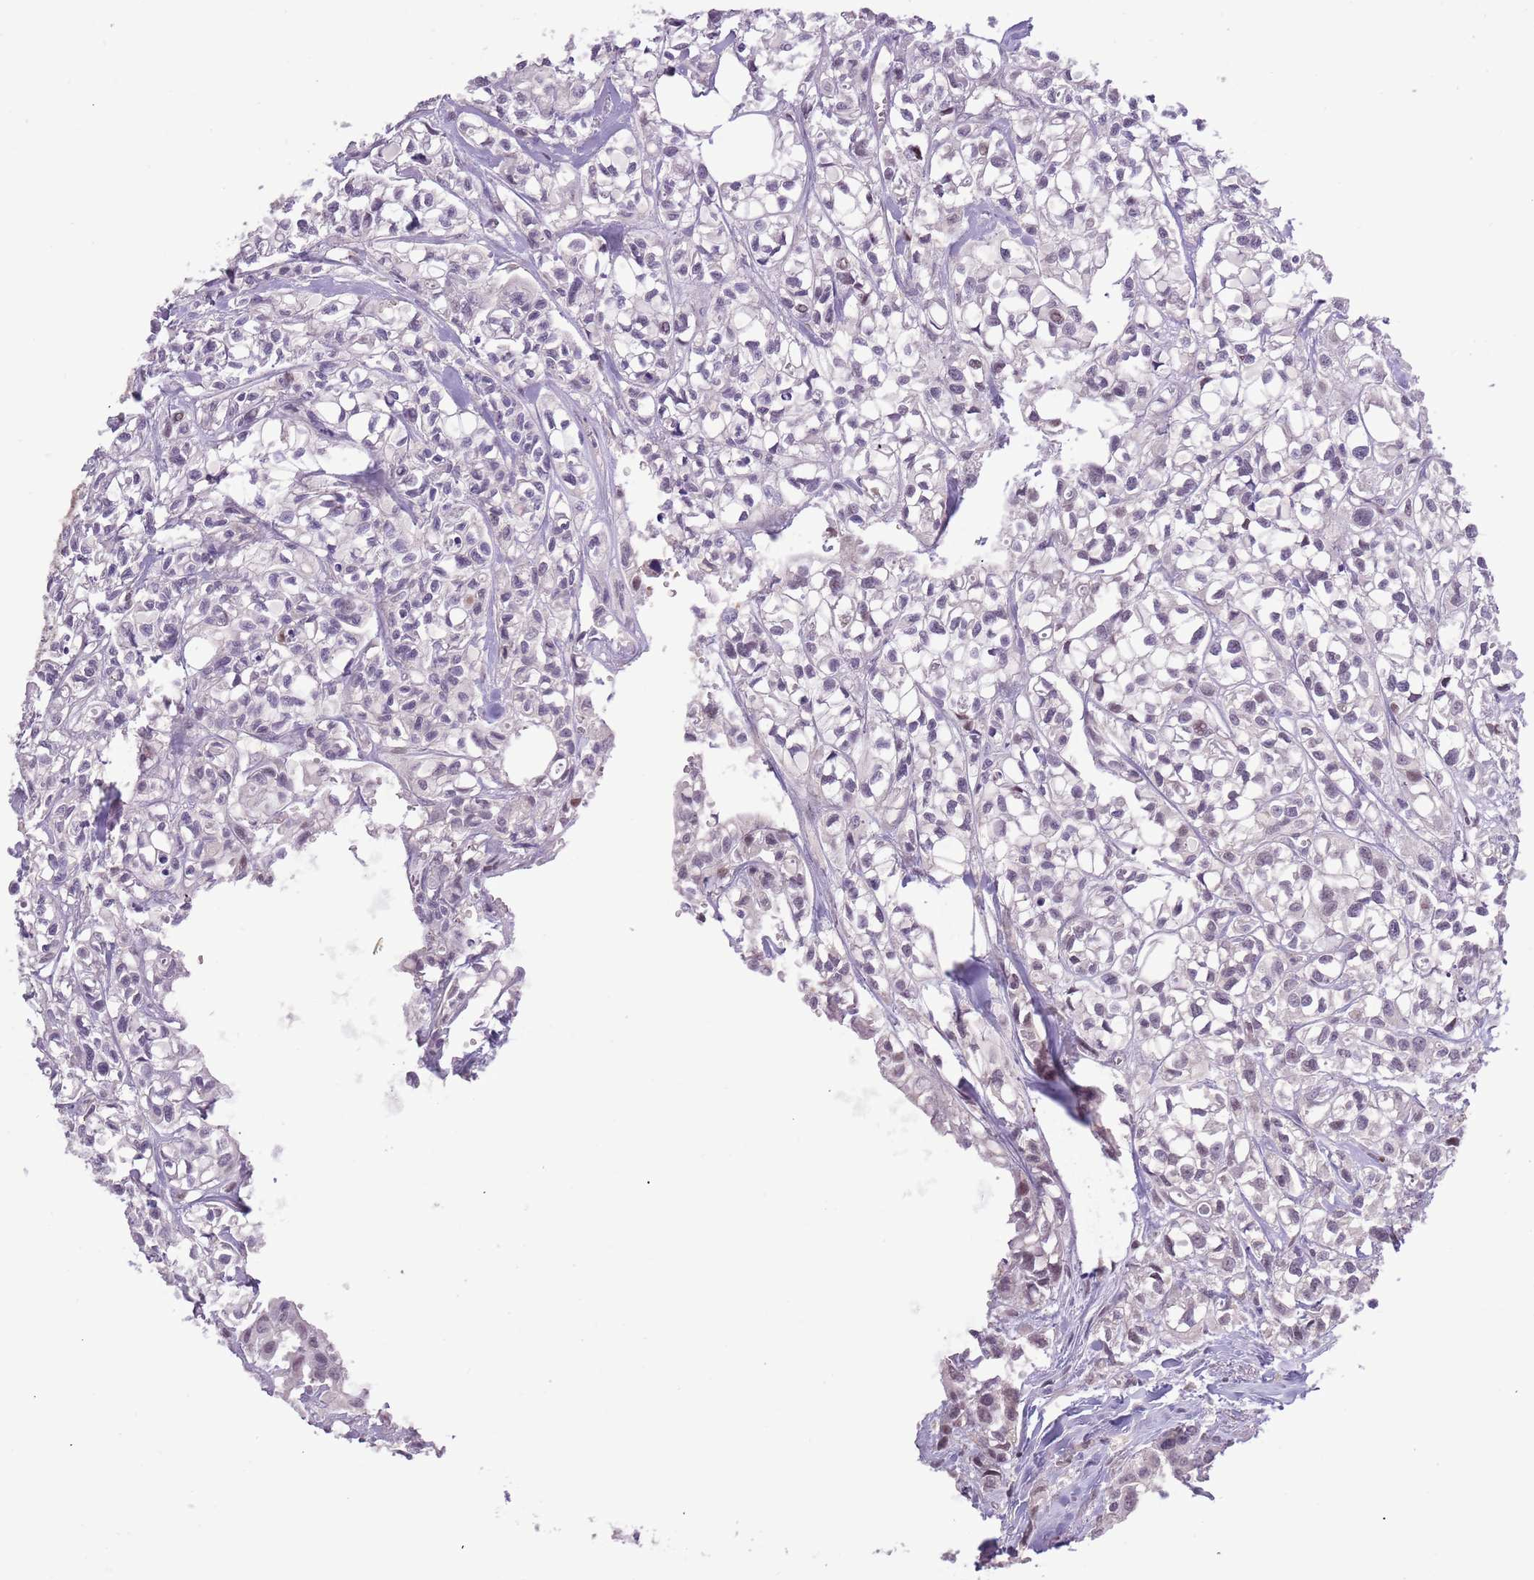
{"staining": {"intensity": "negative", "quantity": "none", "location": "none"}, "tissue": "urothelial cancer", "cell_type": "Tumor cells", "image_type": "cancer", "snomed": [{"axis": "morphology", "description": "Urothelial carcinoma, High grade"}, {"axis": "topography", "description": "Urinary bladder"}], "caption": "Tumor cells show no significant protein positivity in high-grade urothelial carcinoma. (Brightfield microscopy of DAB (3,3'-diaminobenzidine) IHC at high magnification).", "gene": "SHROOM3", "patient": {"sex": "male", "age": 67}}